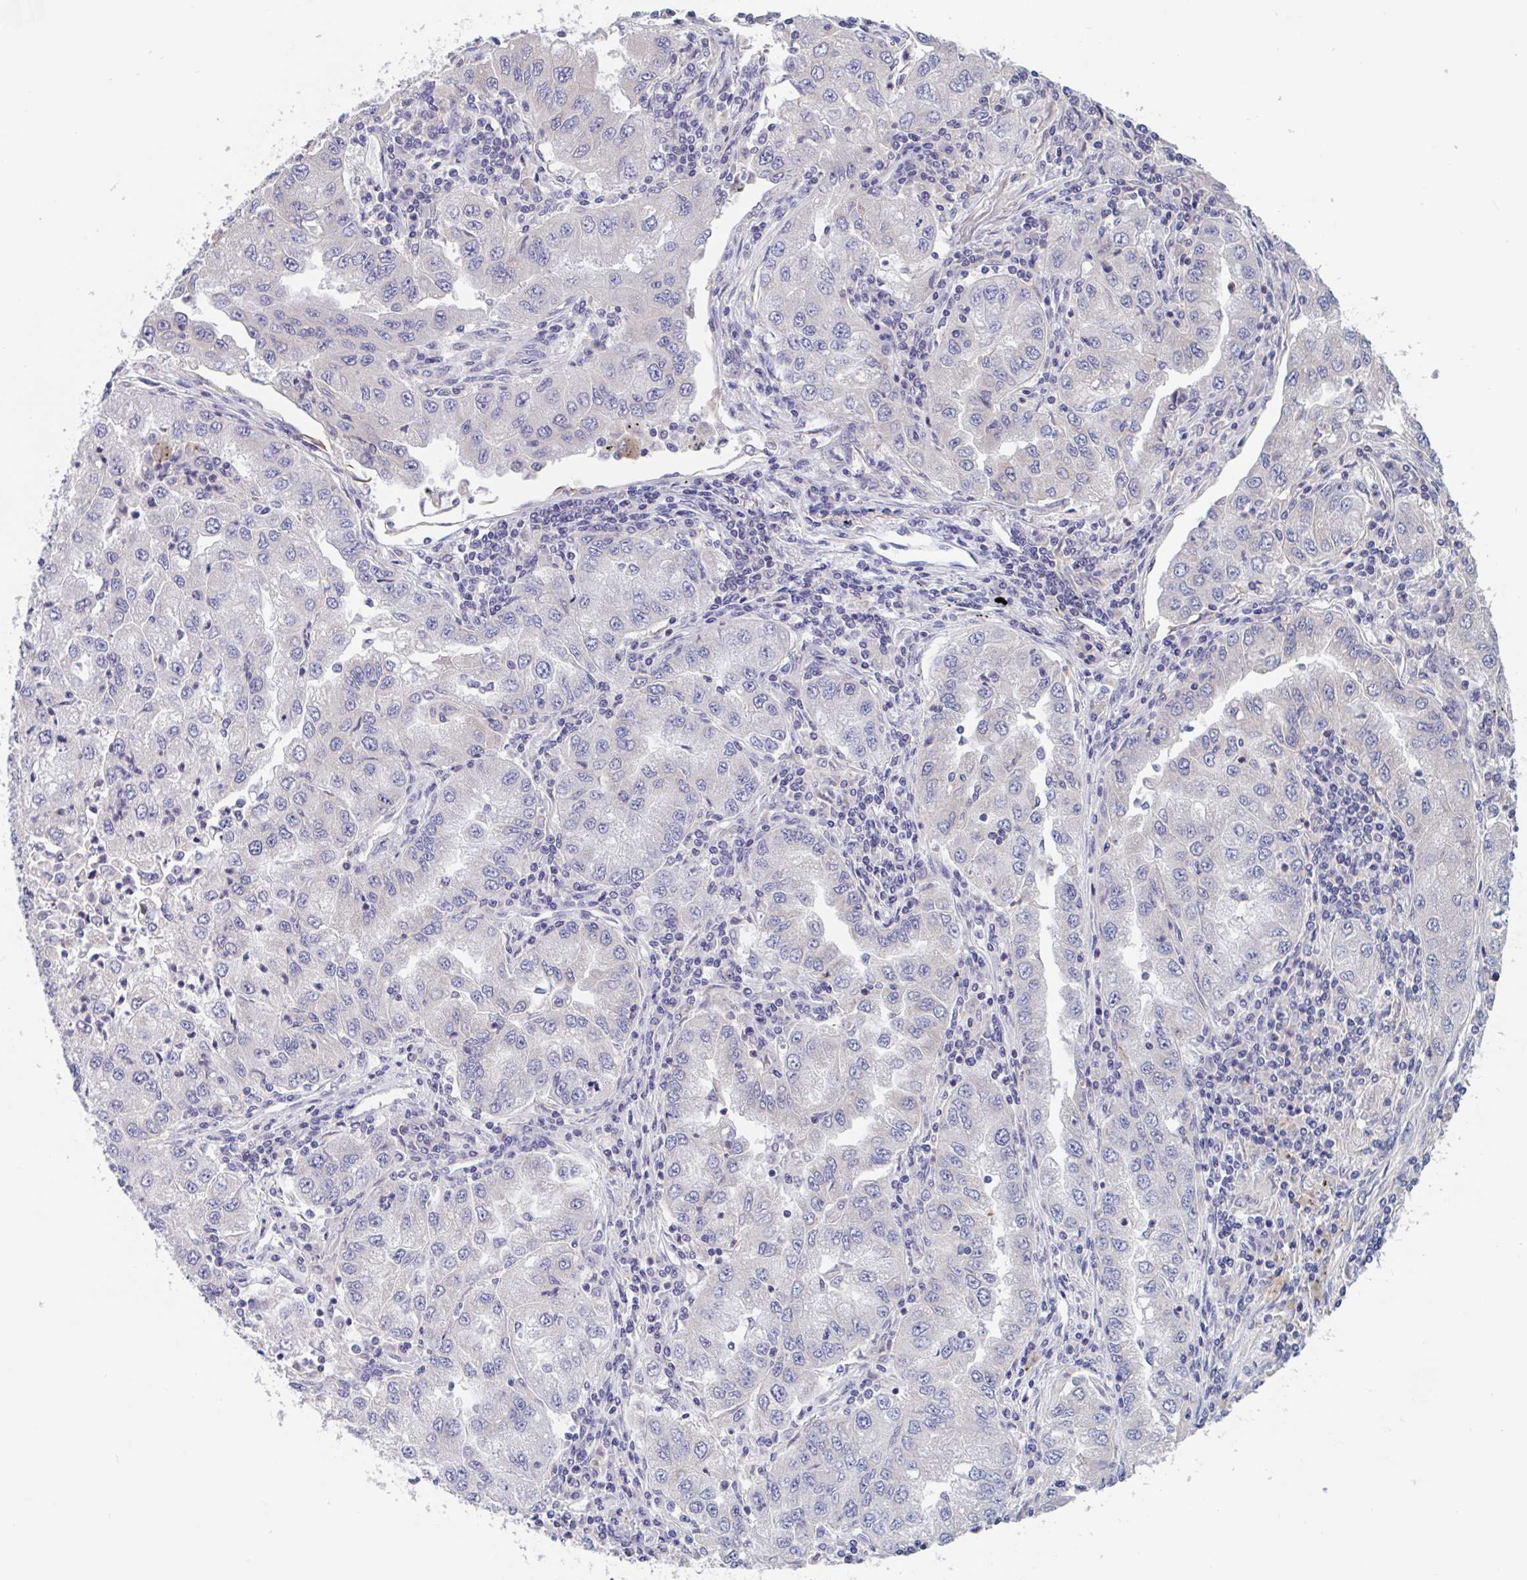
{"staining": {"intensity": "negative", "quantity": "none", "location": "none"}, "tissue": "lung cancer", "cell_type": "Tumor cells", "image_type": "cancer", "snomed": [{"axis": "morphology", "description": "Adenocarcinoma, NOS"}, {"axis": "morphology", "description": "Adenocarcinoma primary or metastatic"}, {"axis": "topography", "description": "Lung"}], "caption": "This is a photomicrograph of IHC staining of lung cancer, which shows no expression in tumor cells.", "gene": "UNKL", "patient": {"sex": "male", "age": 74}}